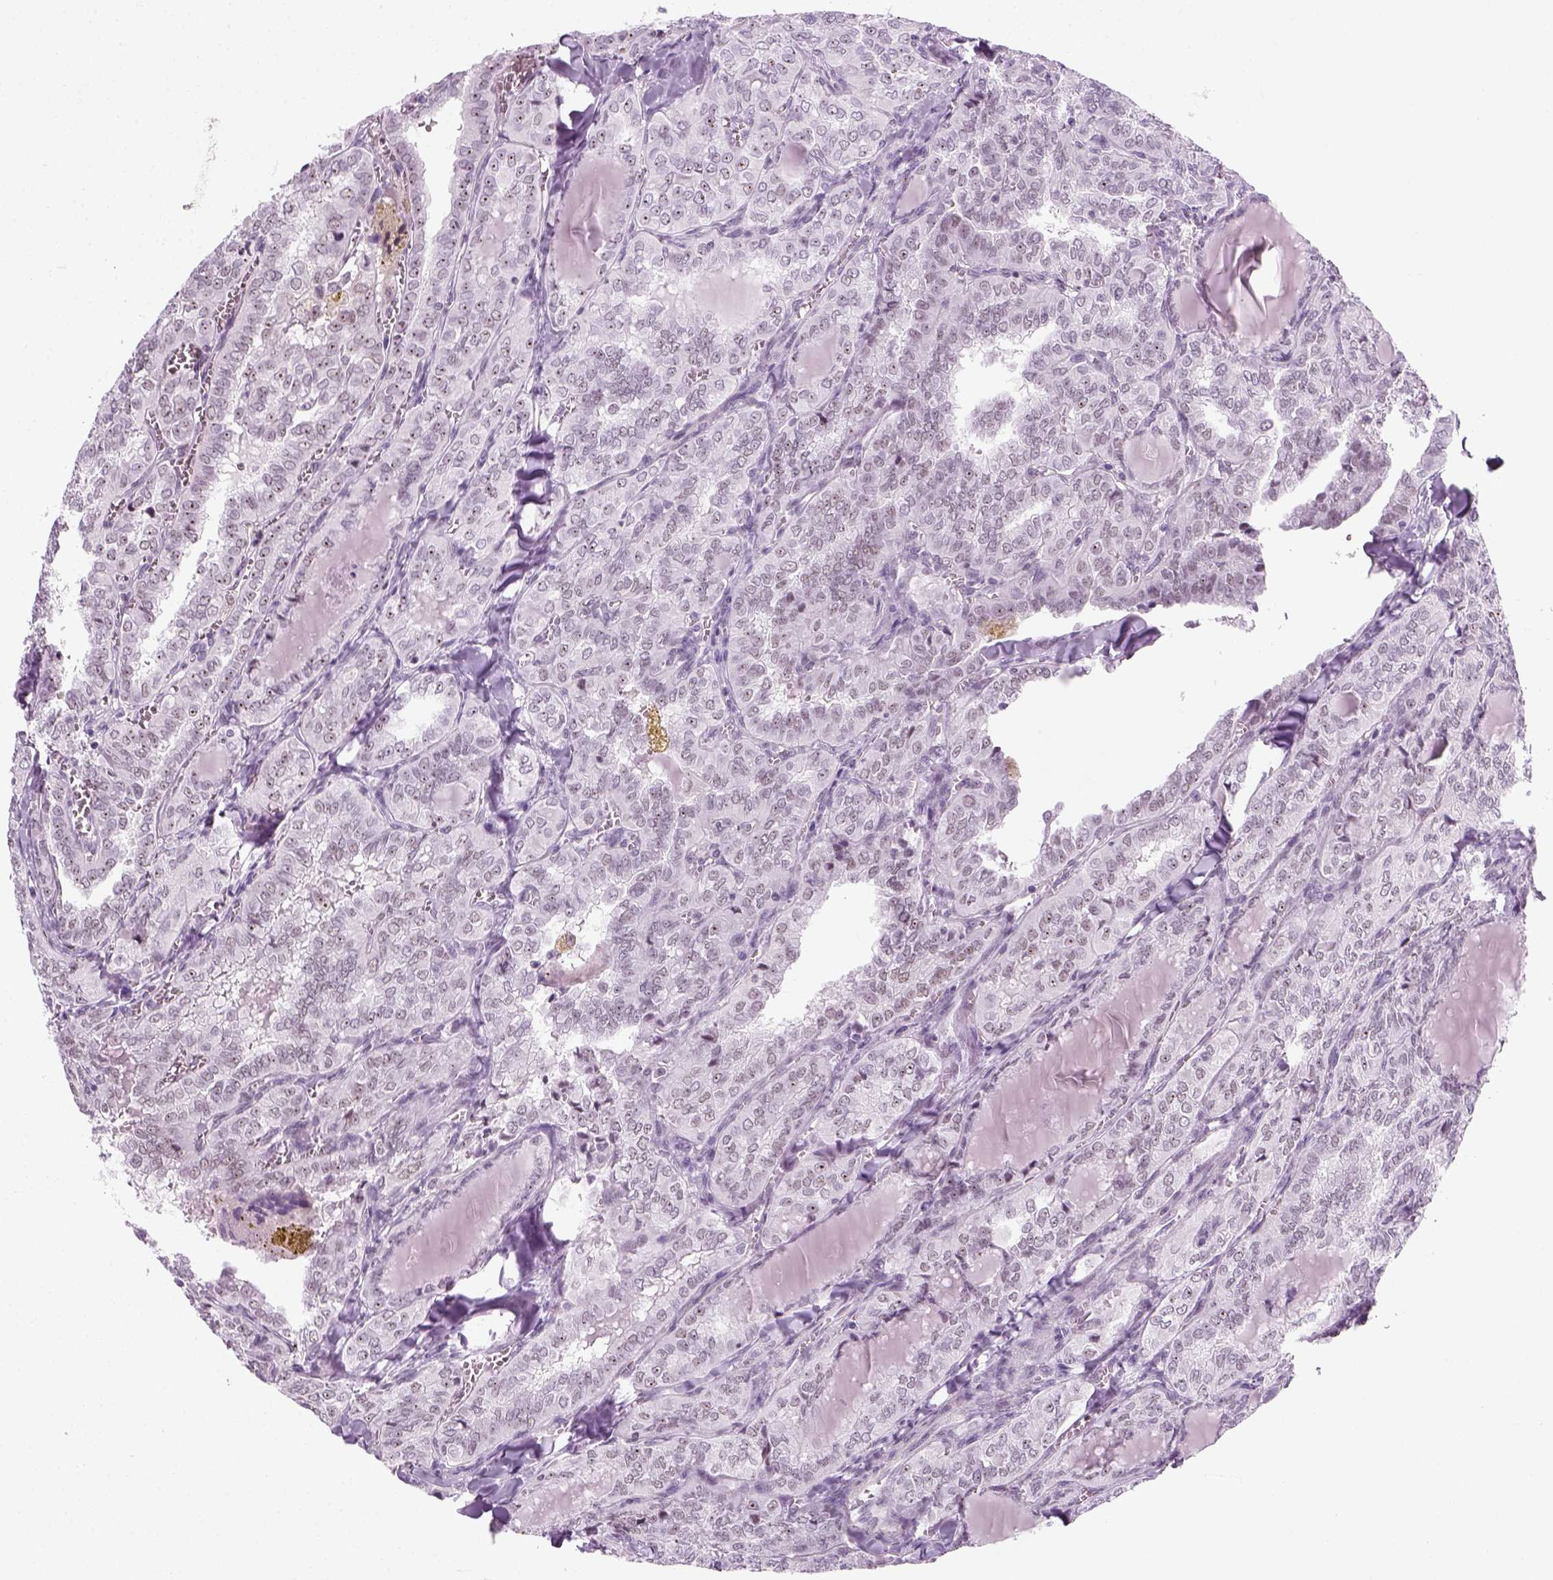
{"staining": {"intensity": "negative", "quantity": "none", "location": "none"}, "tissue": "thyroid cancer", "cell_type": "Tumor cells", "image_type": "cancer", "snomed": [{"axis": "morphology", "description": "Papillary adenocarcinoma, NOS"}, {"axis": "topography", "description": "Thyroid gland"}], "caption": "Histopathology image shows no protein staining in tumor cells of papillary adenocarcinoma (thyroid) tissue.", "gene": "ZNF865", "patient": {"sex": "female", "age": 41}}